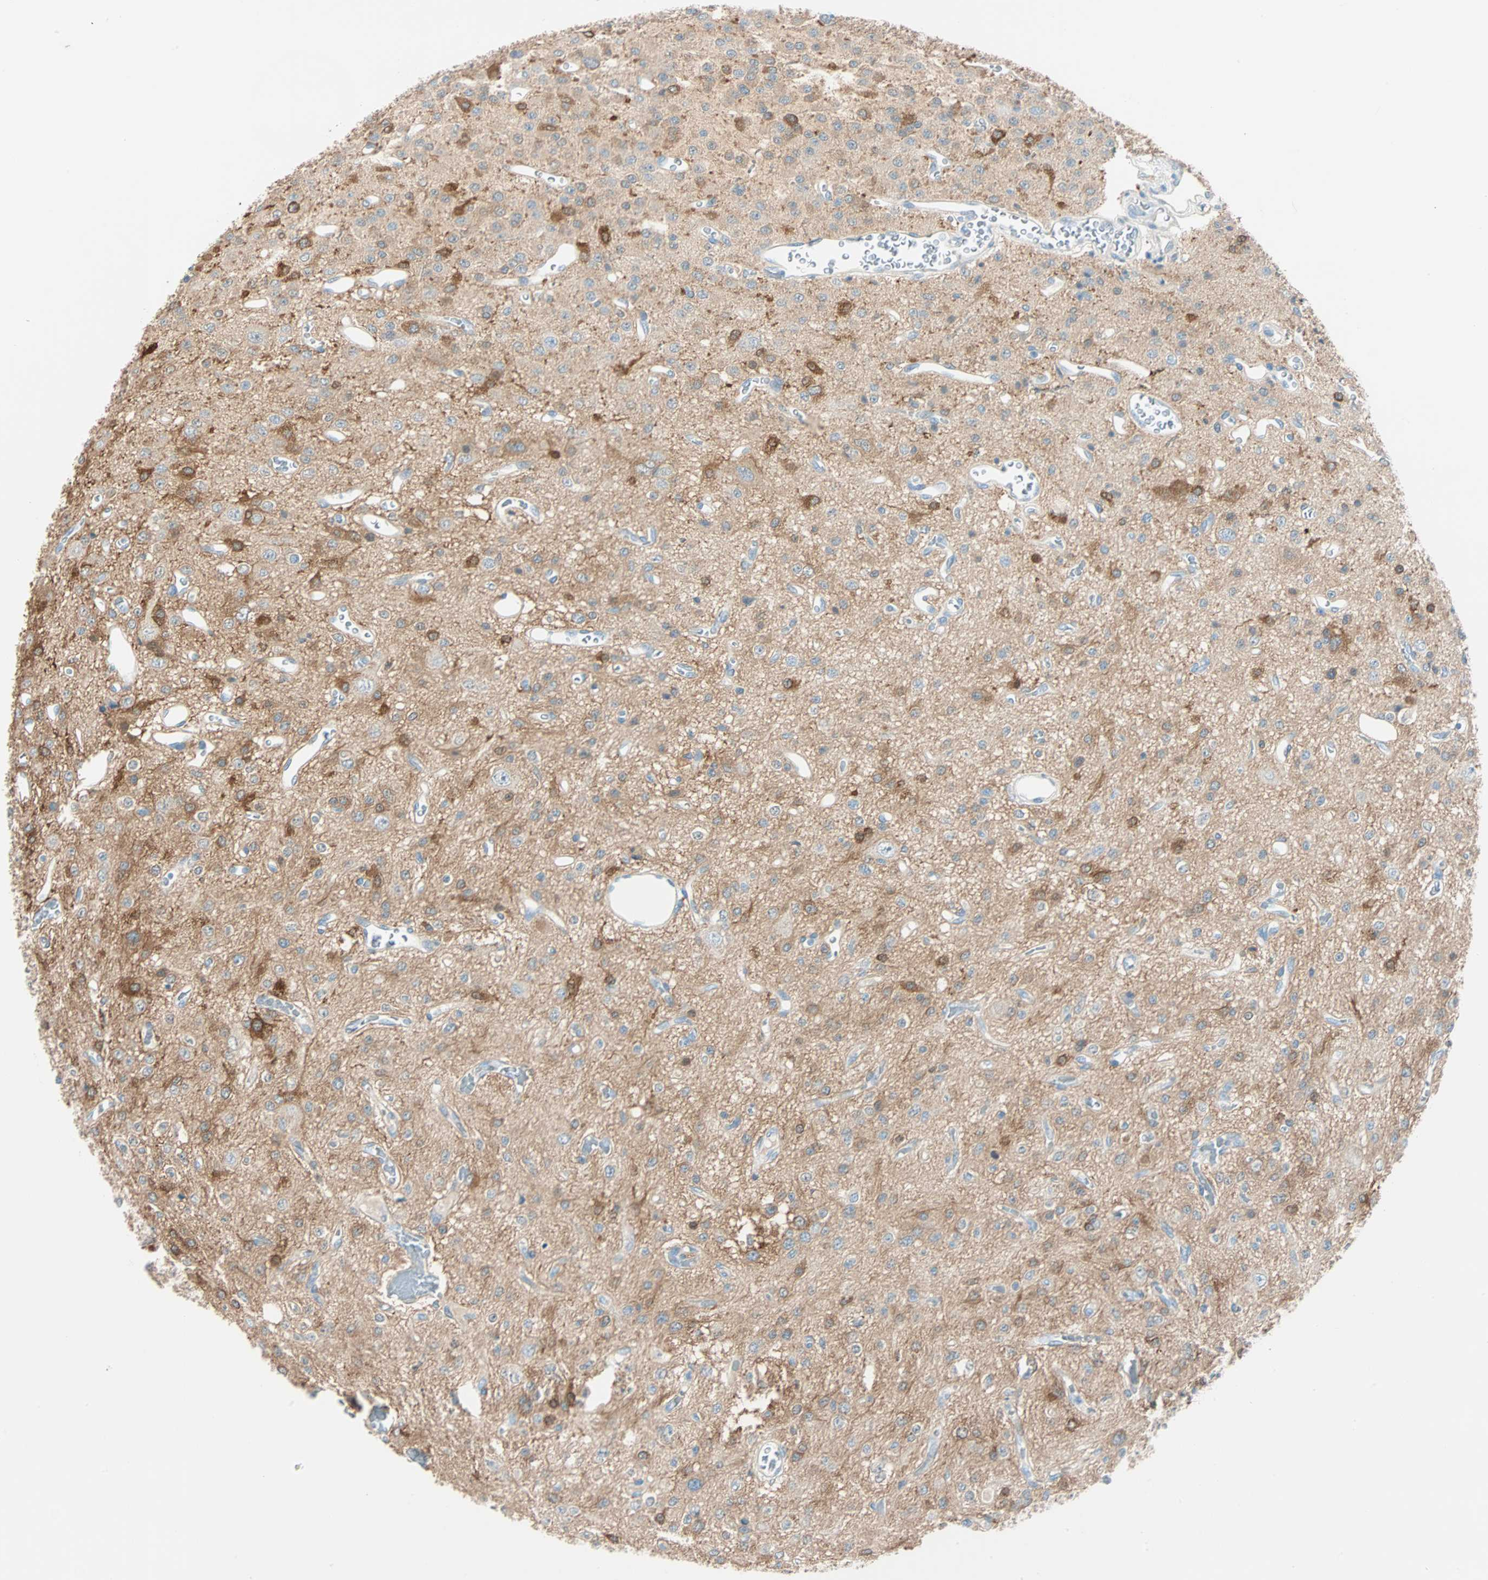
{"staining": {"intensity": "moderate", "quantity": "25%-75%", "location": "cytoplasmic/membranous"}, "tissue": "glioma", "cell_type": "Tumor cells", "image_type": "cancer", "snomed": [{"axis": "morphology", "description": "Glioma, malignant, Low grade"}, {"axis": "topography", "description": "Cerebral cortex"}], "caption": "Immunohistochemical staining of human malignant glioma (low-grade) exhibits medium levels of moderate cytoplasmic/membranous protein positivity in approximately 25%-75% of tumor cells.", "gene": "ATF6", "patient": {"sex": "female", "age": 47}}